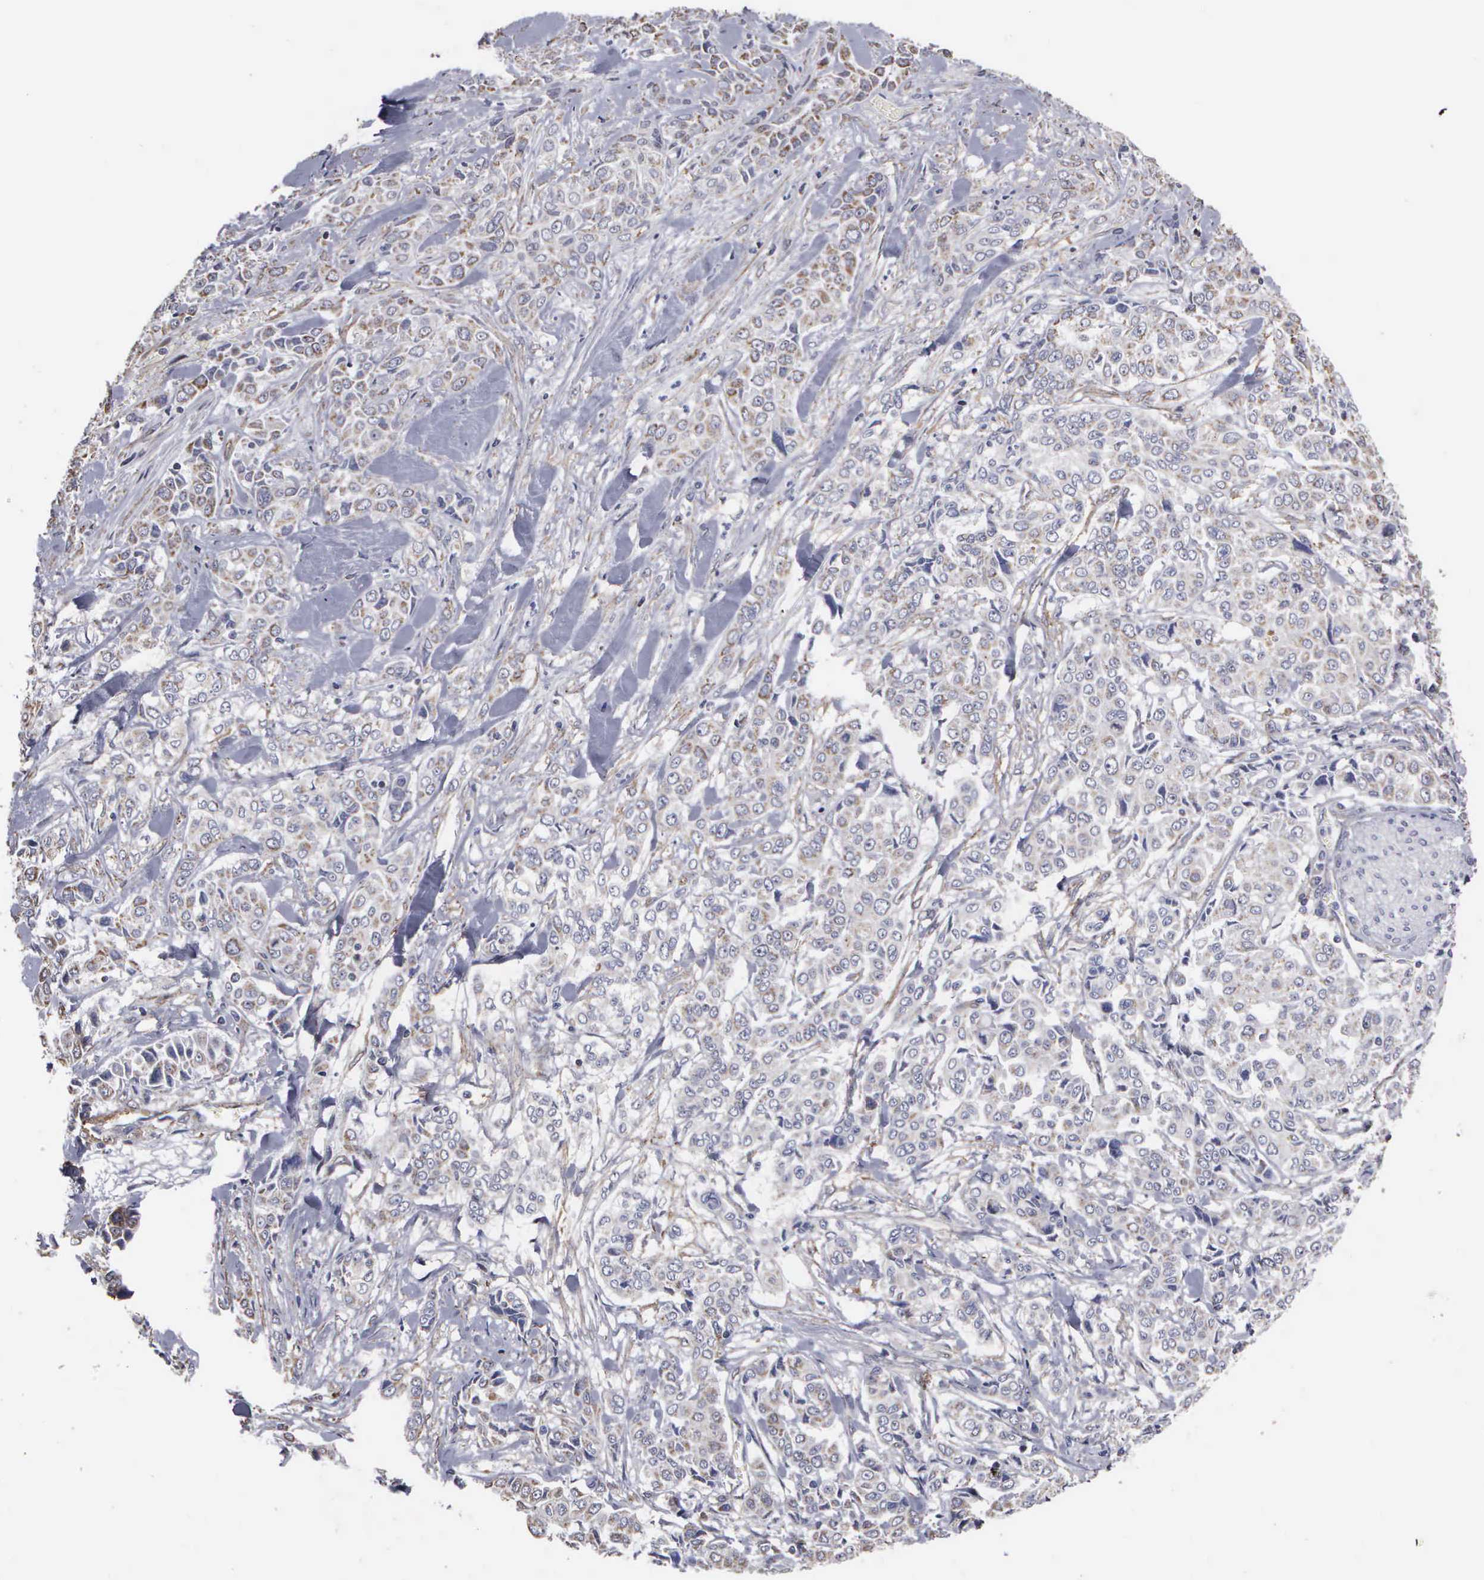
{"staining": {"intensity": "weak", "quantity": "25%-75%", "location": "cytoplasmic/membranous"}, "tissue": "pancreatic cancer", "cell_type": "Tumor cells", "image_type": "cancer", "snomed": [{"axis": "morphology", "description": "Adenocarcinoma, NOS"}, {"axis": "topography", "description": "Pancreas"}], "caption": "Weak cytoplasmic/membranous staining is present in about 25%-75% of tumor cells in pancreatic cancer (adenocarcinoma).", "gene": "NGDN", "patient": {"sex": "female", "age": 52}}